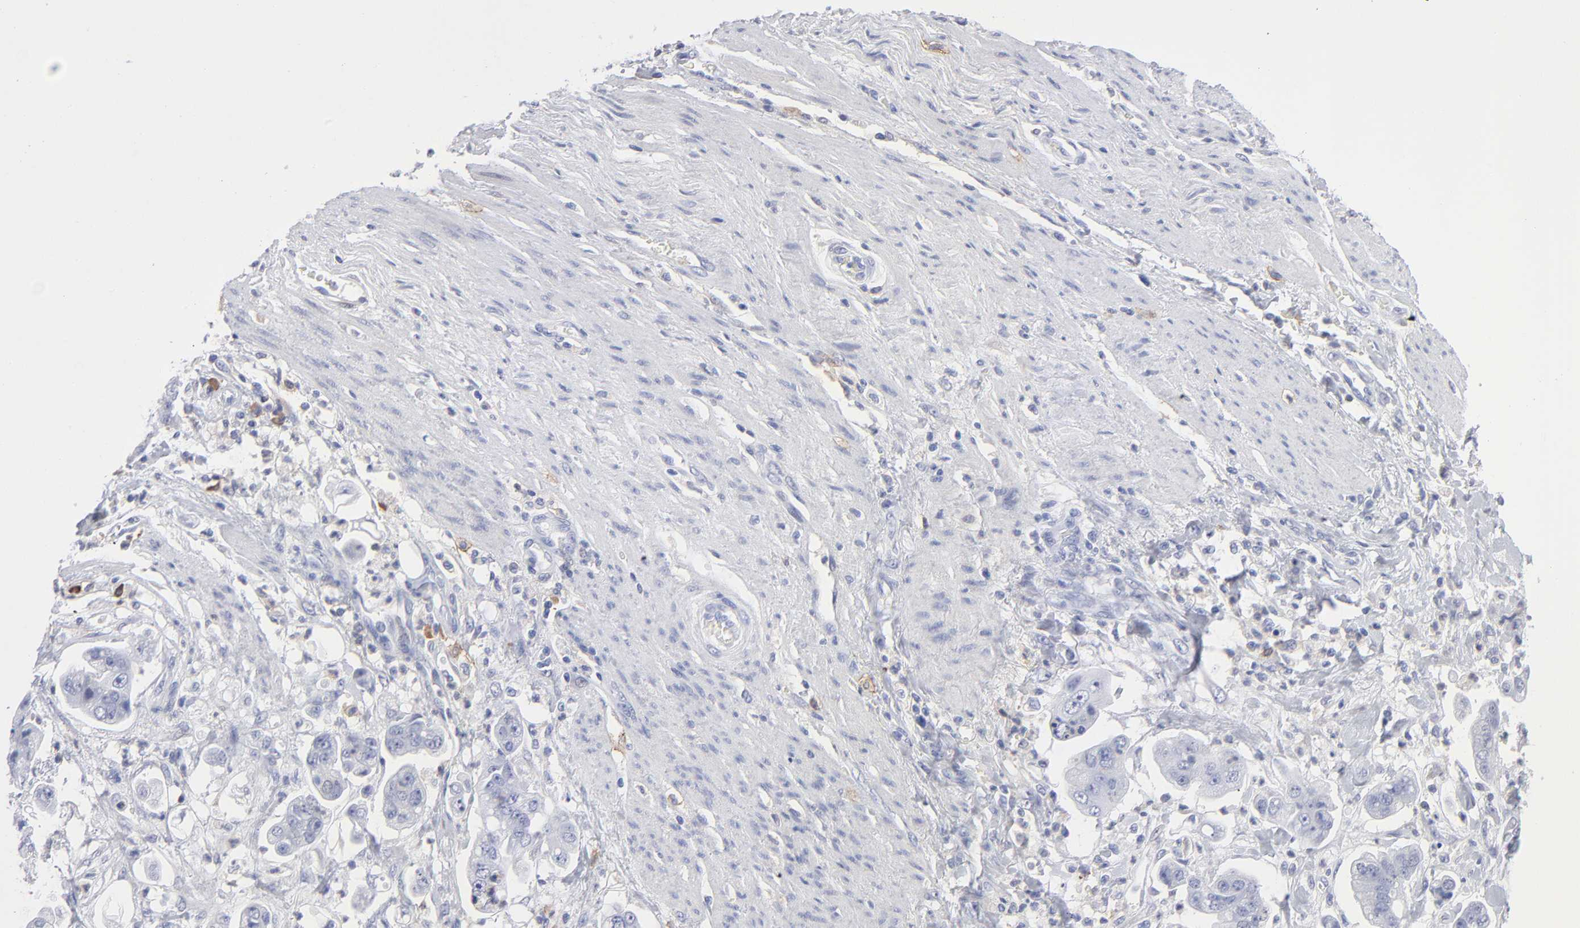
{"staining": {"intensity": "negative", "quantity": "none", "location": "none"}, "tissue": "stomach cancer", "cell_type": "Tumor cells", "image_type": "cancer", "snomed": [{"axis": "morphology", "description": "Adenocarcinoma, NOS"}, {"axis": "topography", "description": "Stomach"}], "caption": "A high-resolution image shows IHC staining of stomach adenocarcinoma, which shows no significant staining in tumor cells.", "gene": "LAT2", "patient": {"sex": "male", "age": 62}}